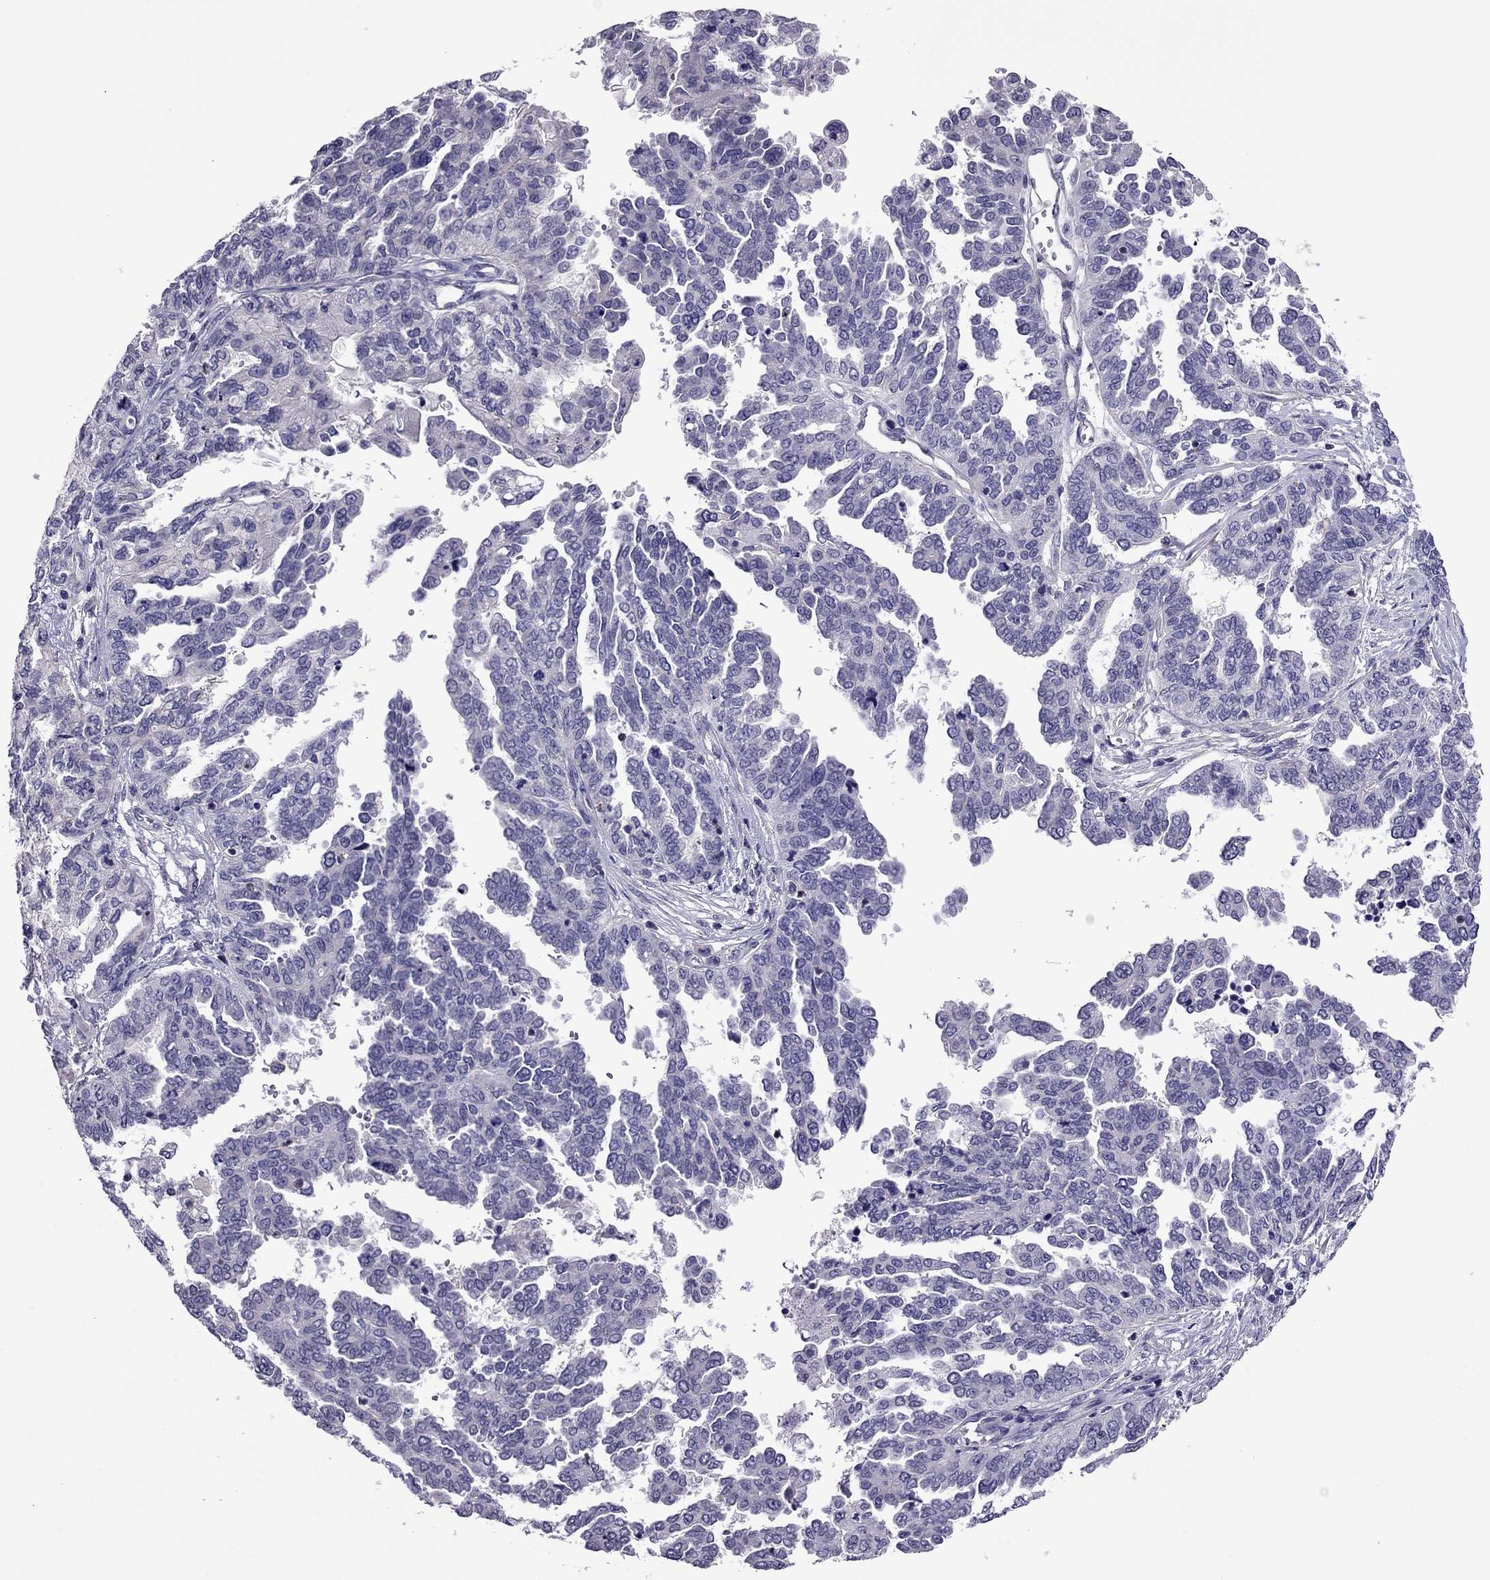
{"staining": {"intensity": "negative", "quantity": "none", "location": "none"}, "tissue": "ovarian cancer", "cell_type": "Tumor cells", "image_type": "cancer", "snomed": [{"axis": "morphology", "description": "Cystadenocarcinoma, serous, NOS"}, {"axis": "topography", "description": "Ovary"}], "caption": "IHC histopathology image of human ovarian cancer stained for a protein (brown), which shows no staining in tumor cells.", "gene": "SLC16A8", "patient": {"sex": "female", "age": 53}}